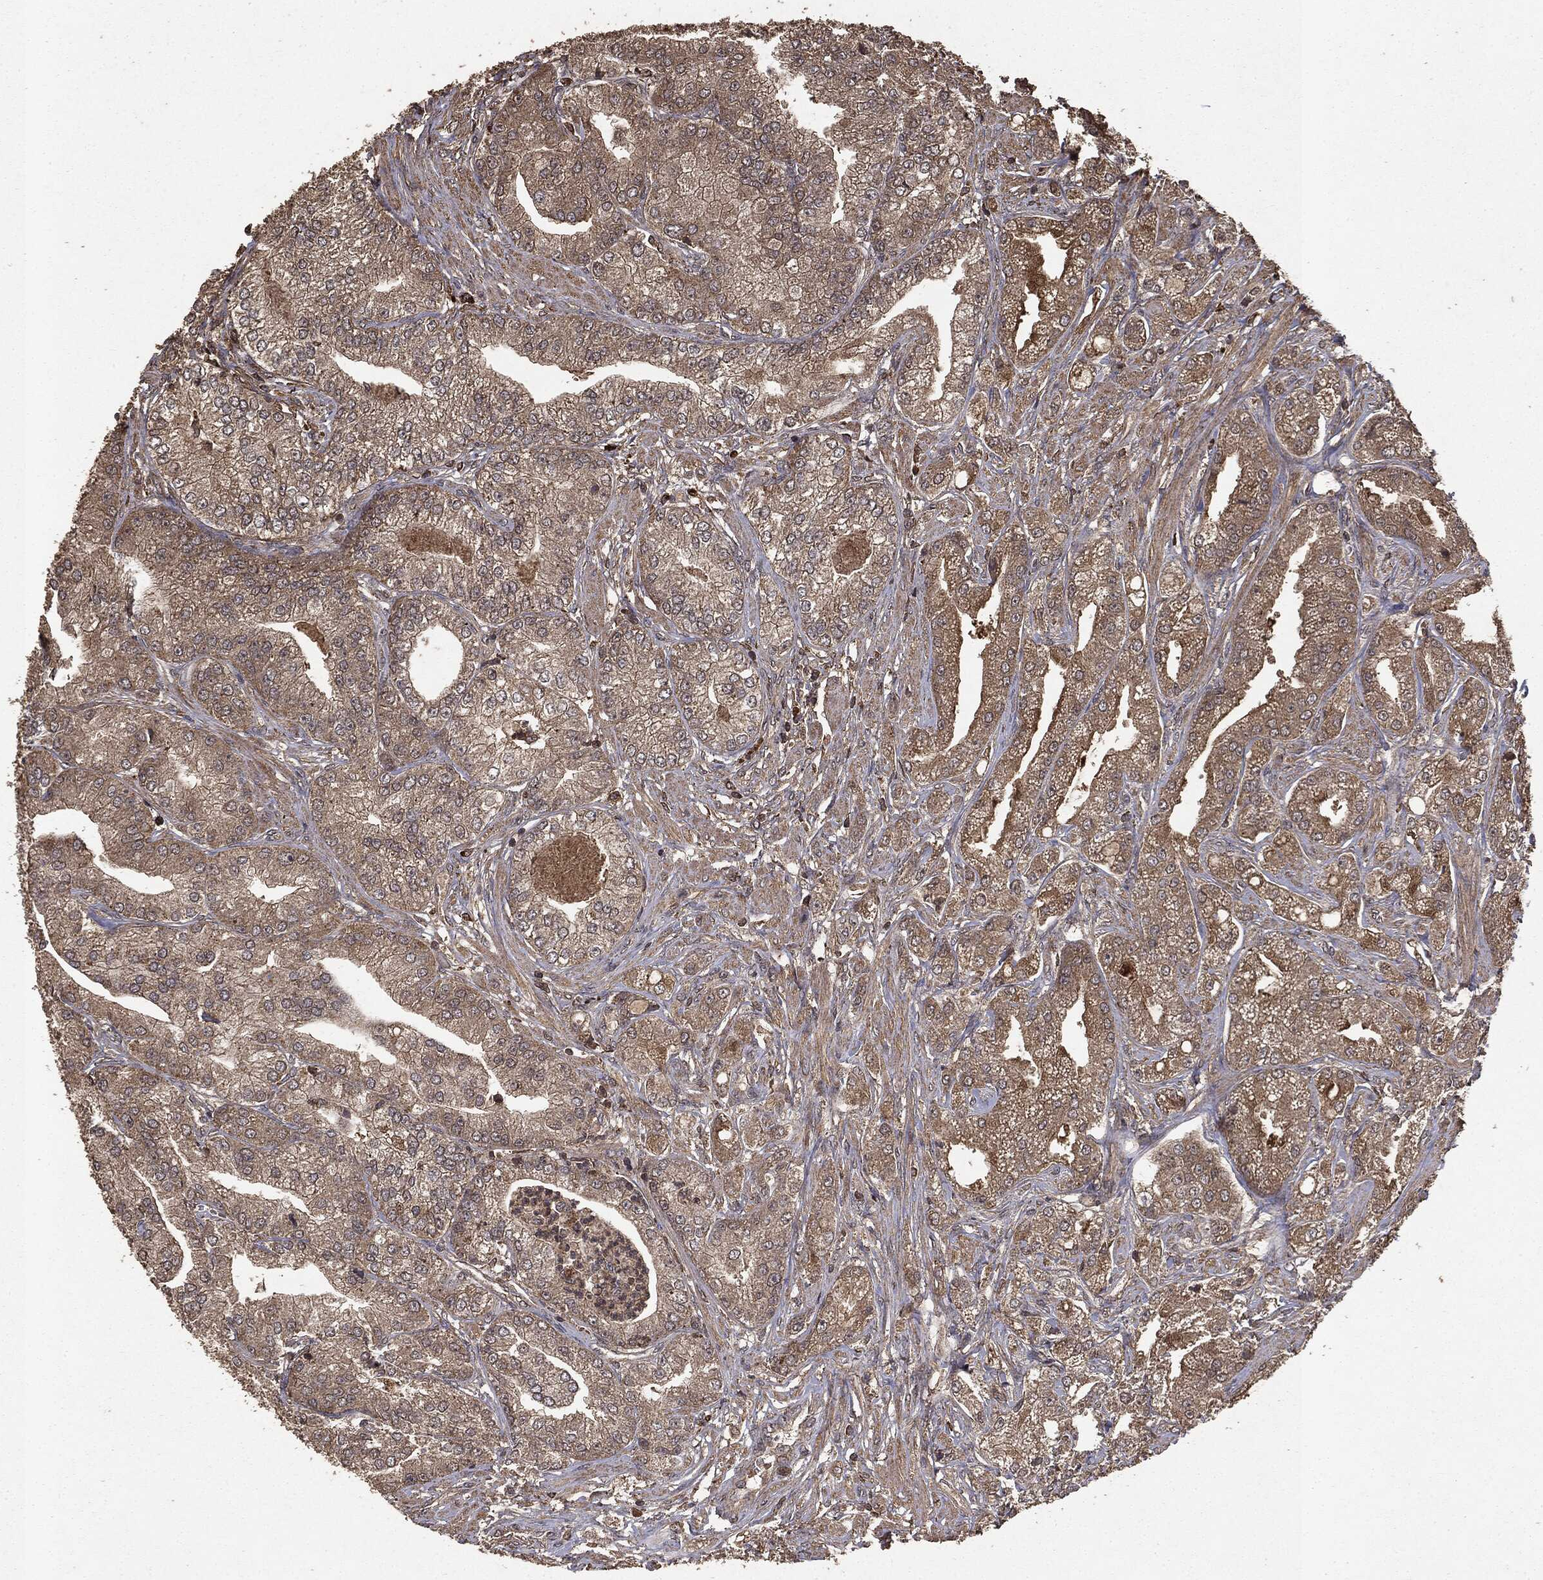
{"staining": {"intensity": "moderate", "quantity": "25%-75%", "location": "cytoplasmic/membranous"}, "tissue": "prostate cancer", "cell_type": "Tumor cells", "image_type": "cancer", "snomed": [{"axis": "morphology", "description": "Adenocarcinoma, High grade"}, {"axis": "topography", "description": "Prostate"}], "caption": "Prostate adenocarcinoma (high-grade) was stained to show a protein in brown. There is medium levels of moderate cytoplasmic/membranous positivity in about 25%-75% of tumor cells.", "gene": "NME1", "patient": {"sex": "male", "age": 61}}